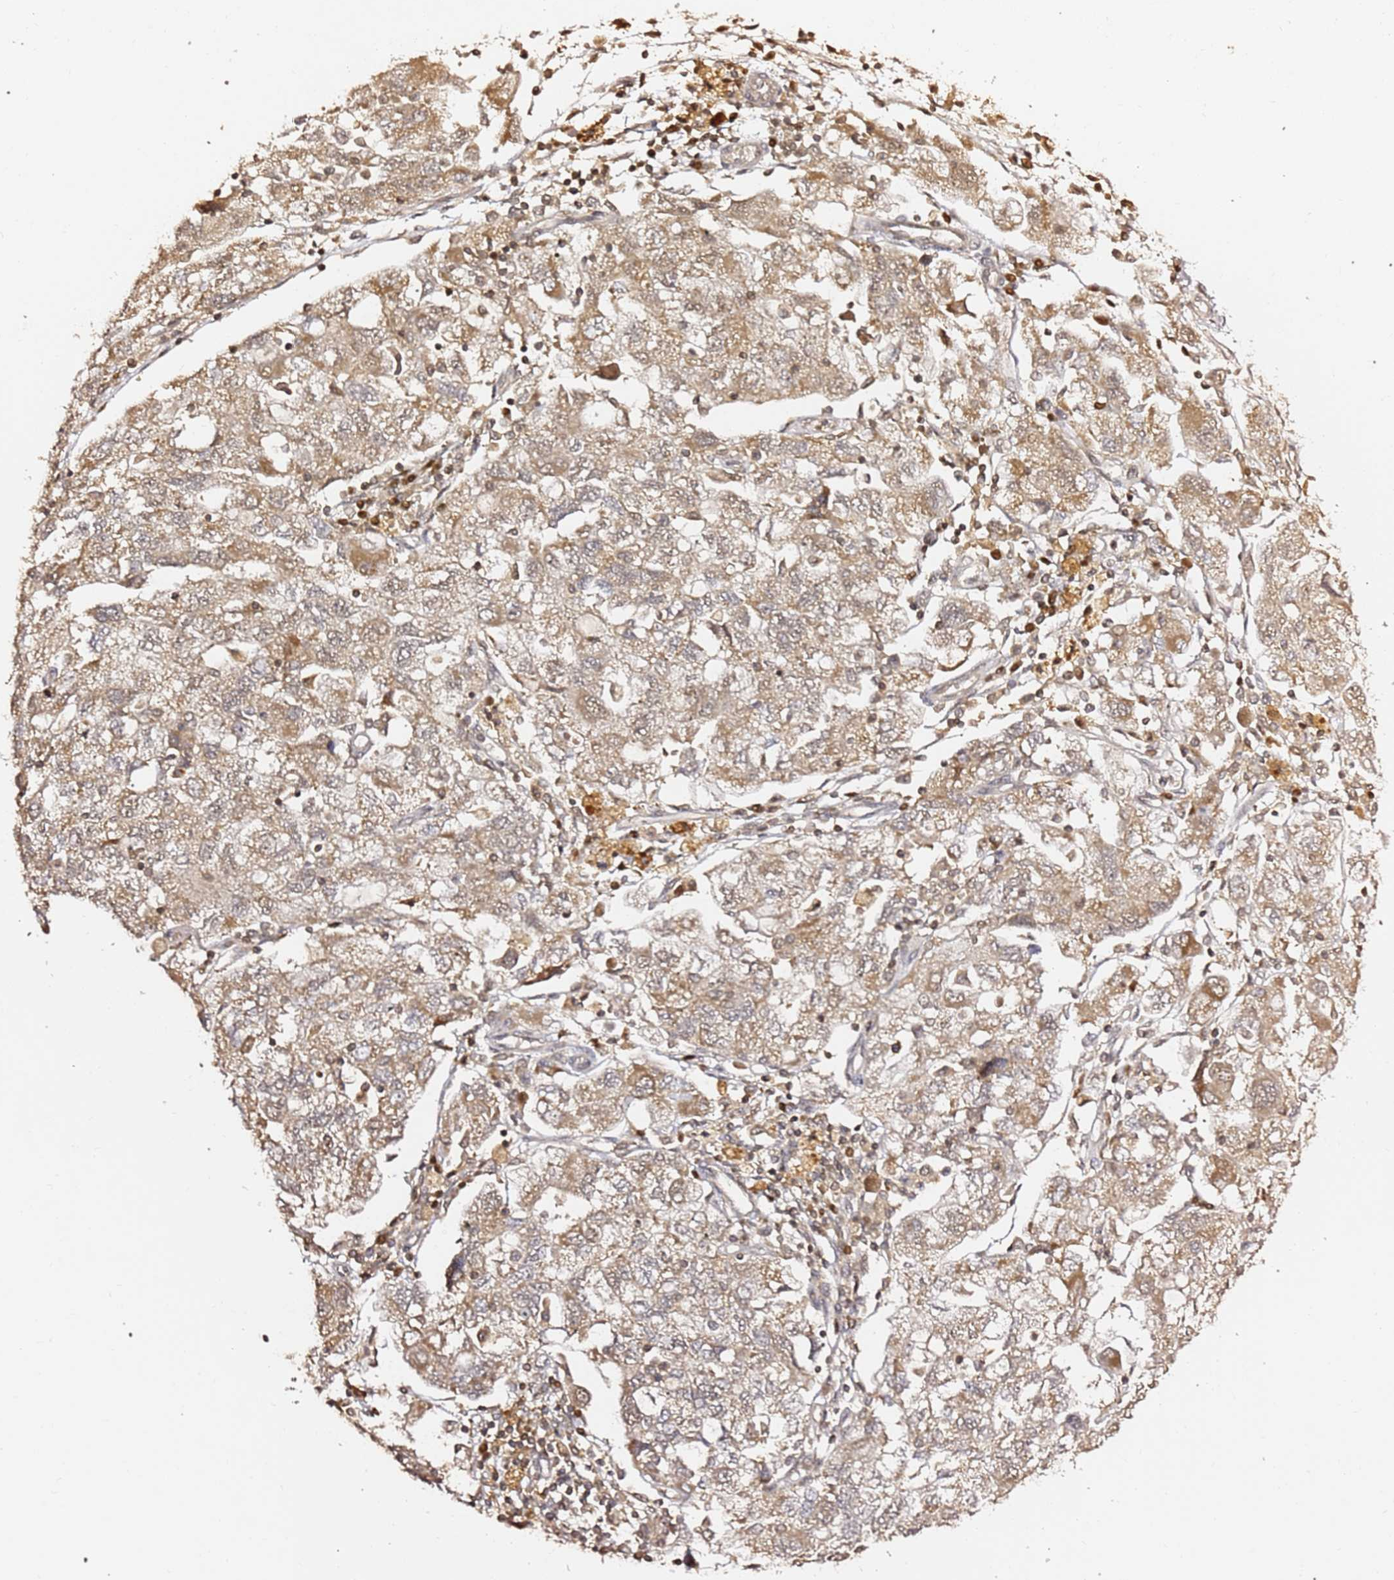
{"staining": {"intensity": "weak", "quantity": ">75%", "location": "cytoplasmic/membranous"}, "tissue": "ovarian cancer", "cell_type": "Tumor cells", "image_type": "cancer", "snomed": [{"axis": "morphology", "description": "Carcinoma, NOS"}, {"axis": "morphology", "description": "Cystadenocarcinoma, serous, NOS"}, {"axis": "topography", "description": "Ovary"}], "caption": "Tumor cells reveal weak cytoplasmic/membranous staining in about >75% of cells in ovarian carcinoma. Nuclei are stained in blue.", "gene": "OR5V1", "patient": {"sex": "female", "age": 69}}